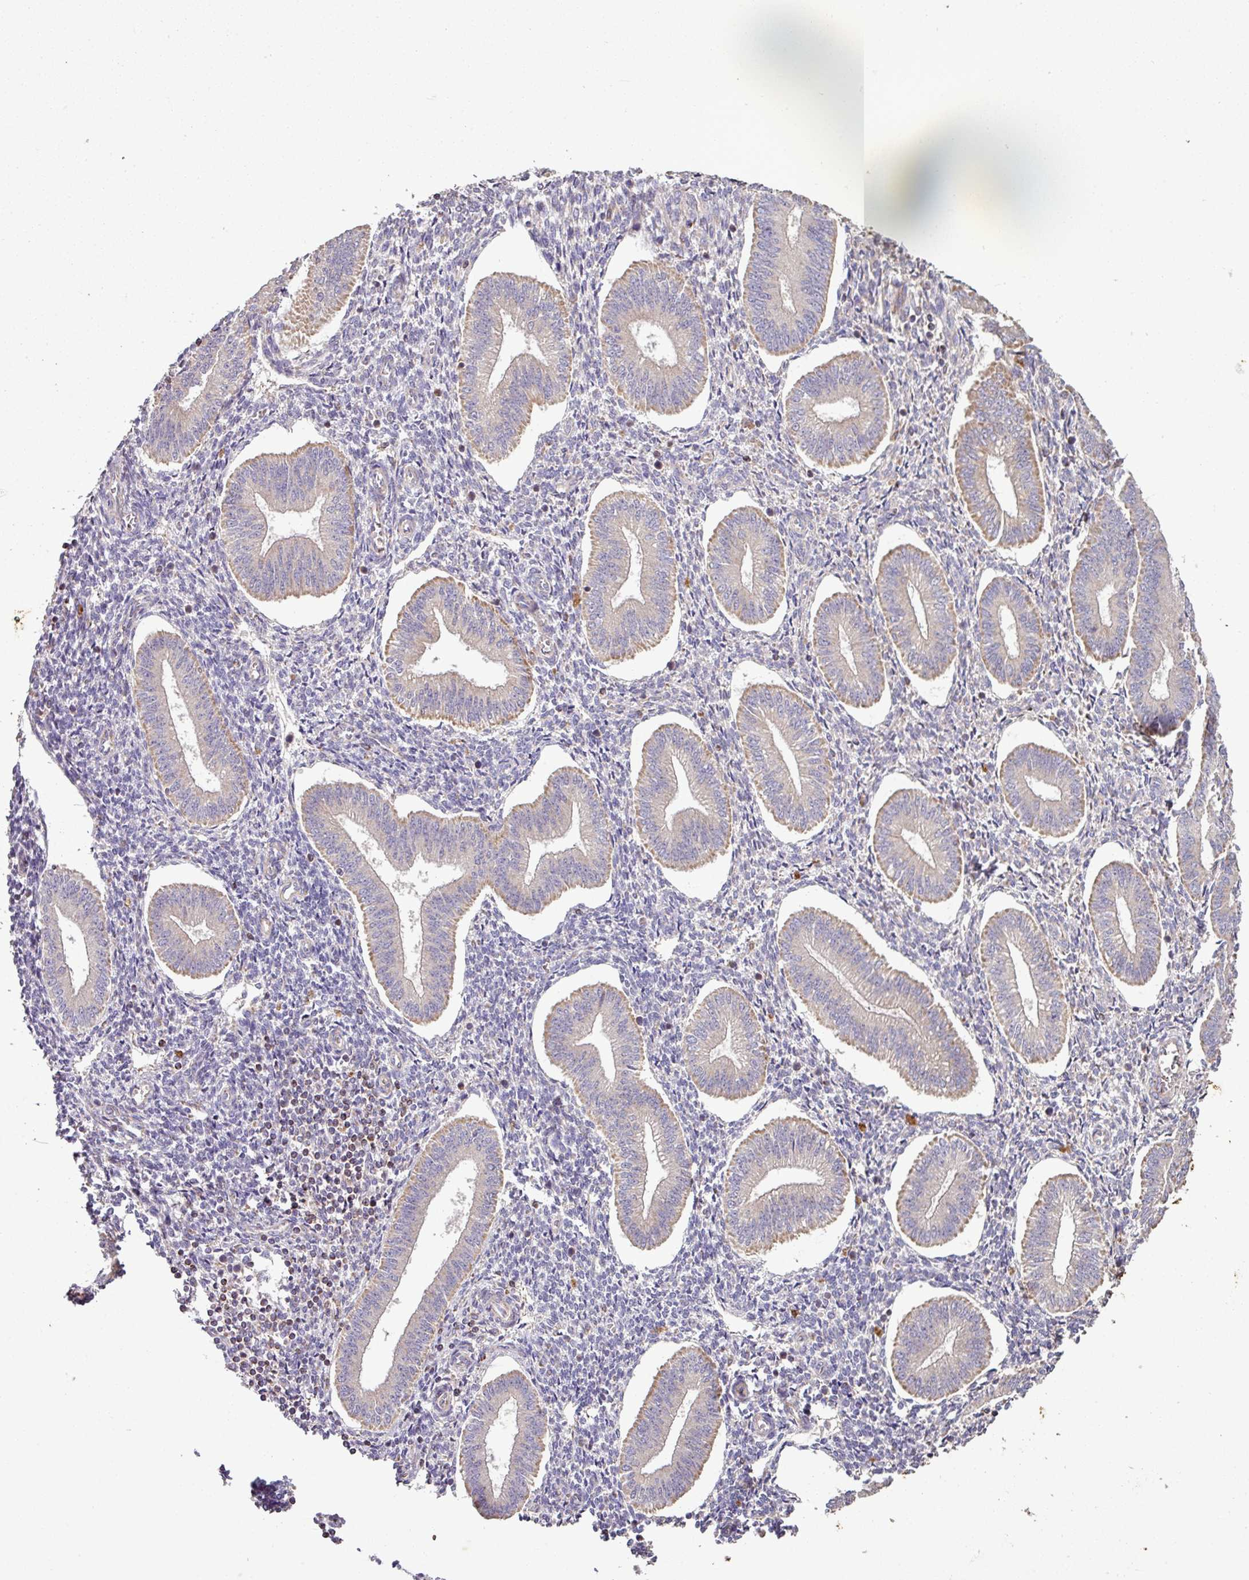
{"staining": {"intensity": "negative", "quantity": "none", "location": "none"}, "tissue": "endometrium", "cell_type": "Cells in endometrial stroma", "image_type": "normal", "snomed": [{"axis": "morphology", "description": "Normal tissue, NOS"}, {"axis": "topography", "description": "Endometrium"}], "caption": "The image demonstrates no staining of cells in endometrial stroma in unremarkable endometrium.", "gene": "ENSG00000260170", "patient": {"sex": "female", "age": 34}}